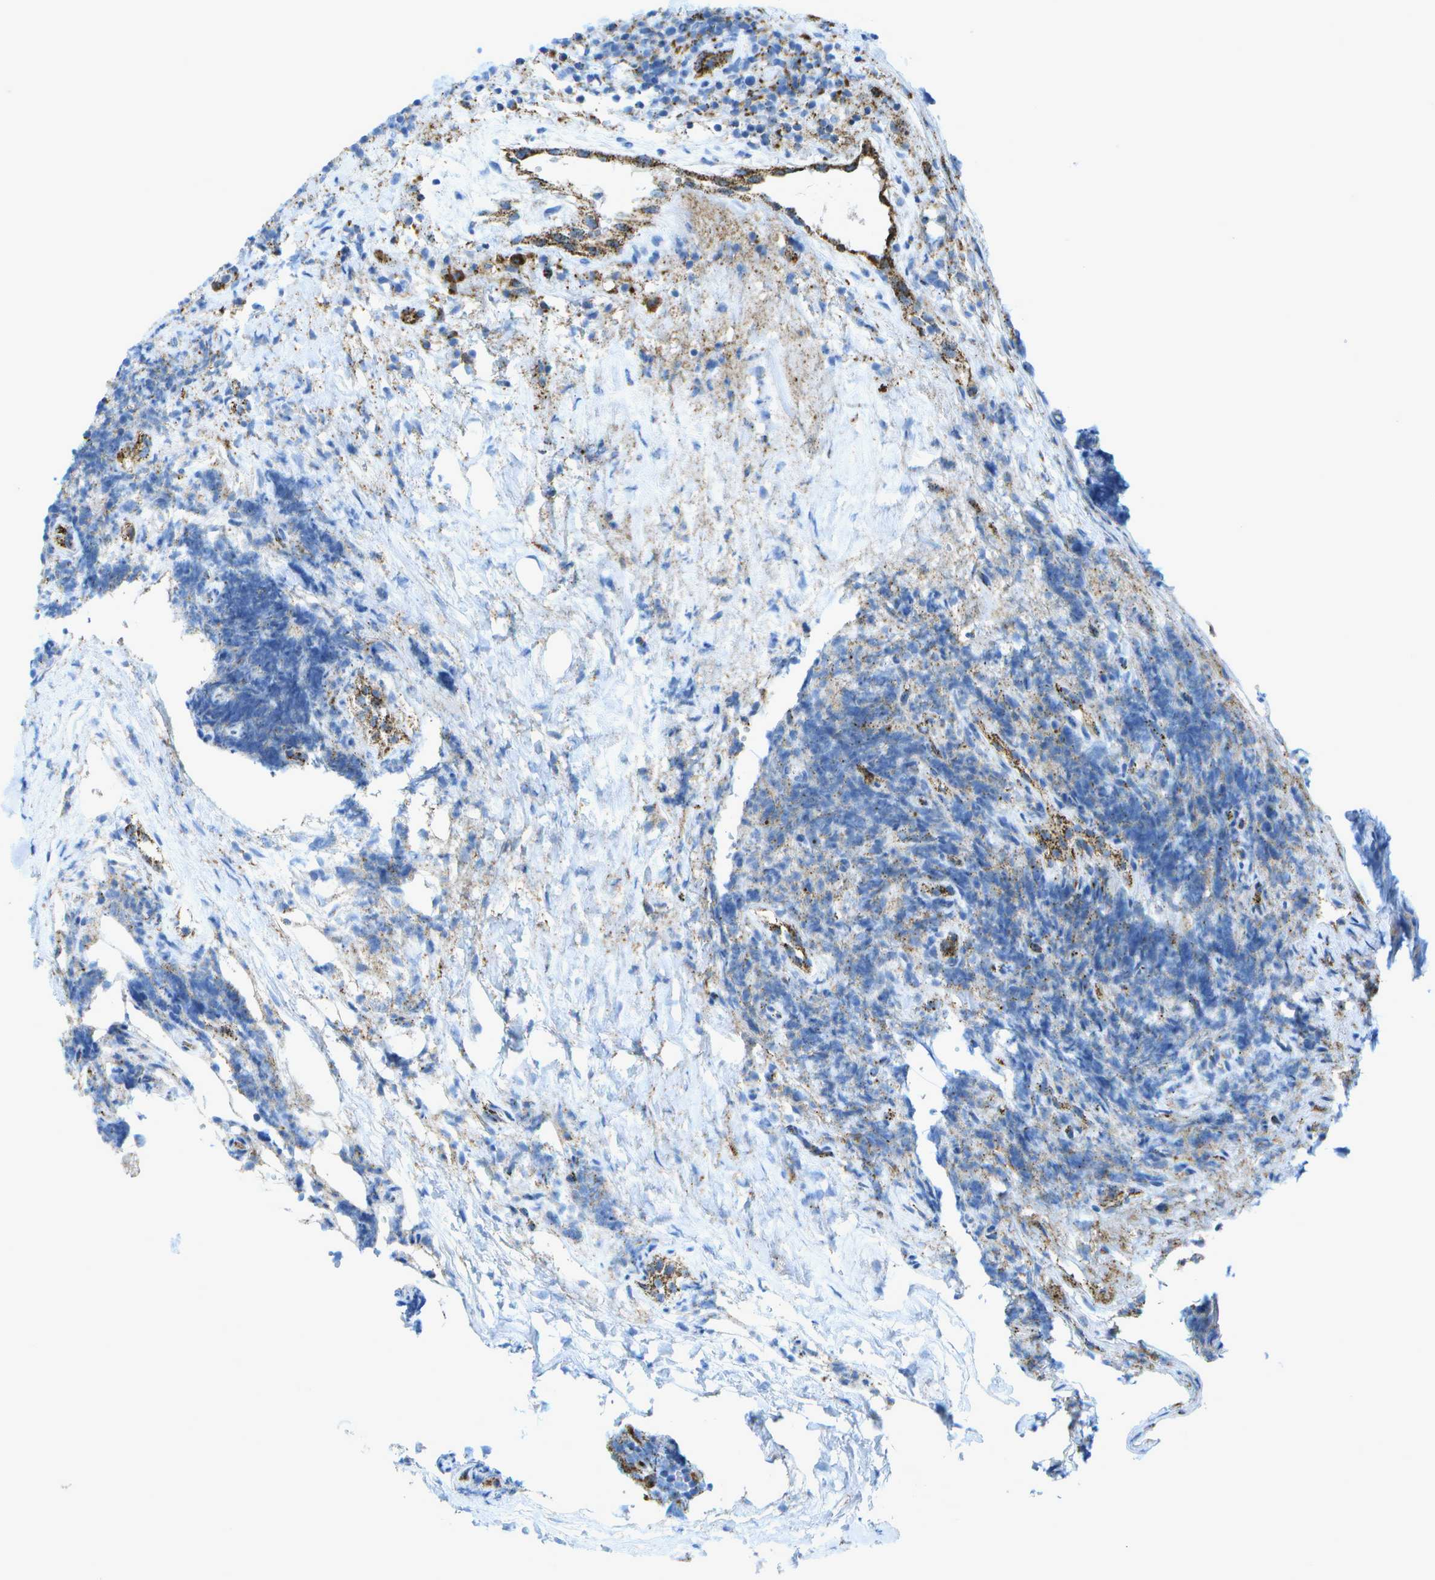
{"staining": {"intensity": "weak", "quantity": "<25%", "location": "cytoplasmic/membranous"}, "tissue": "lymphoma", "cell_type": "Tumor cells", "image_type": "cancer", "snomed": [{"axis": "morphology", "description": "Malignant lymphoma, non-Hodgkin's type, High grade"}, {"axis": "topography", "description": "Lymph node"}], "caption": "Immunohistochemistry (IHC) image of human malignant lymphoma, non-Hodgkin's type (high-grade) stained for a protein (brown), which shows no positivity in tumor cells. (Stains: DAB (3,3'-diaminobenzidine) immunohistochemistry with hematoxylin counter stain, Microscopy: brightfield microscopy at high magnification).", "gene": "PRCP", "patient": {"sex": "female", "age": 76}}